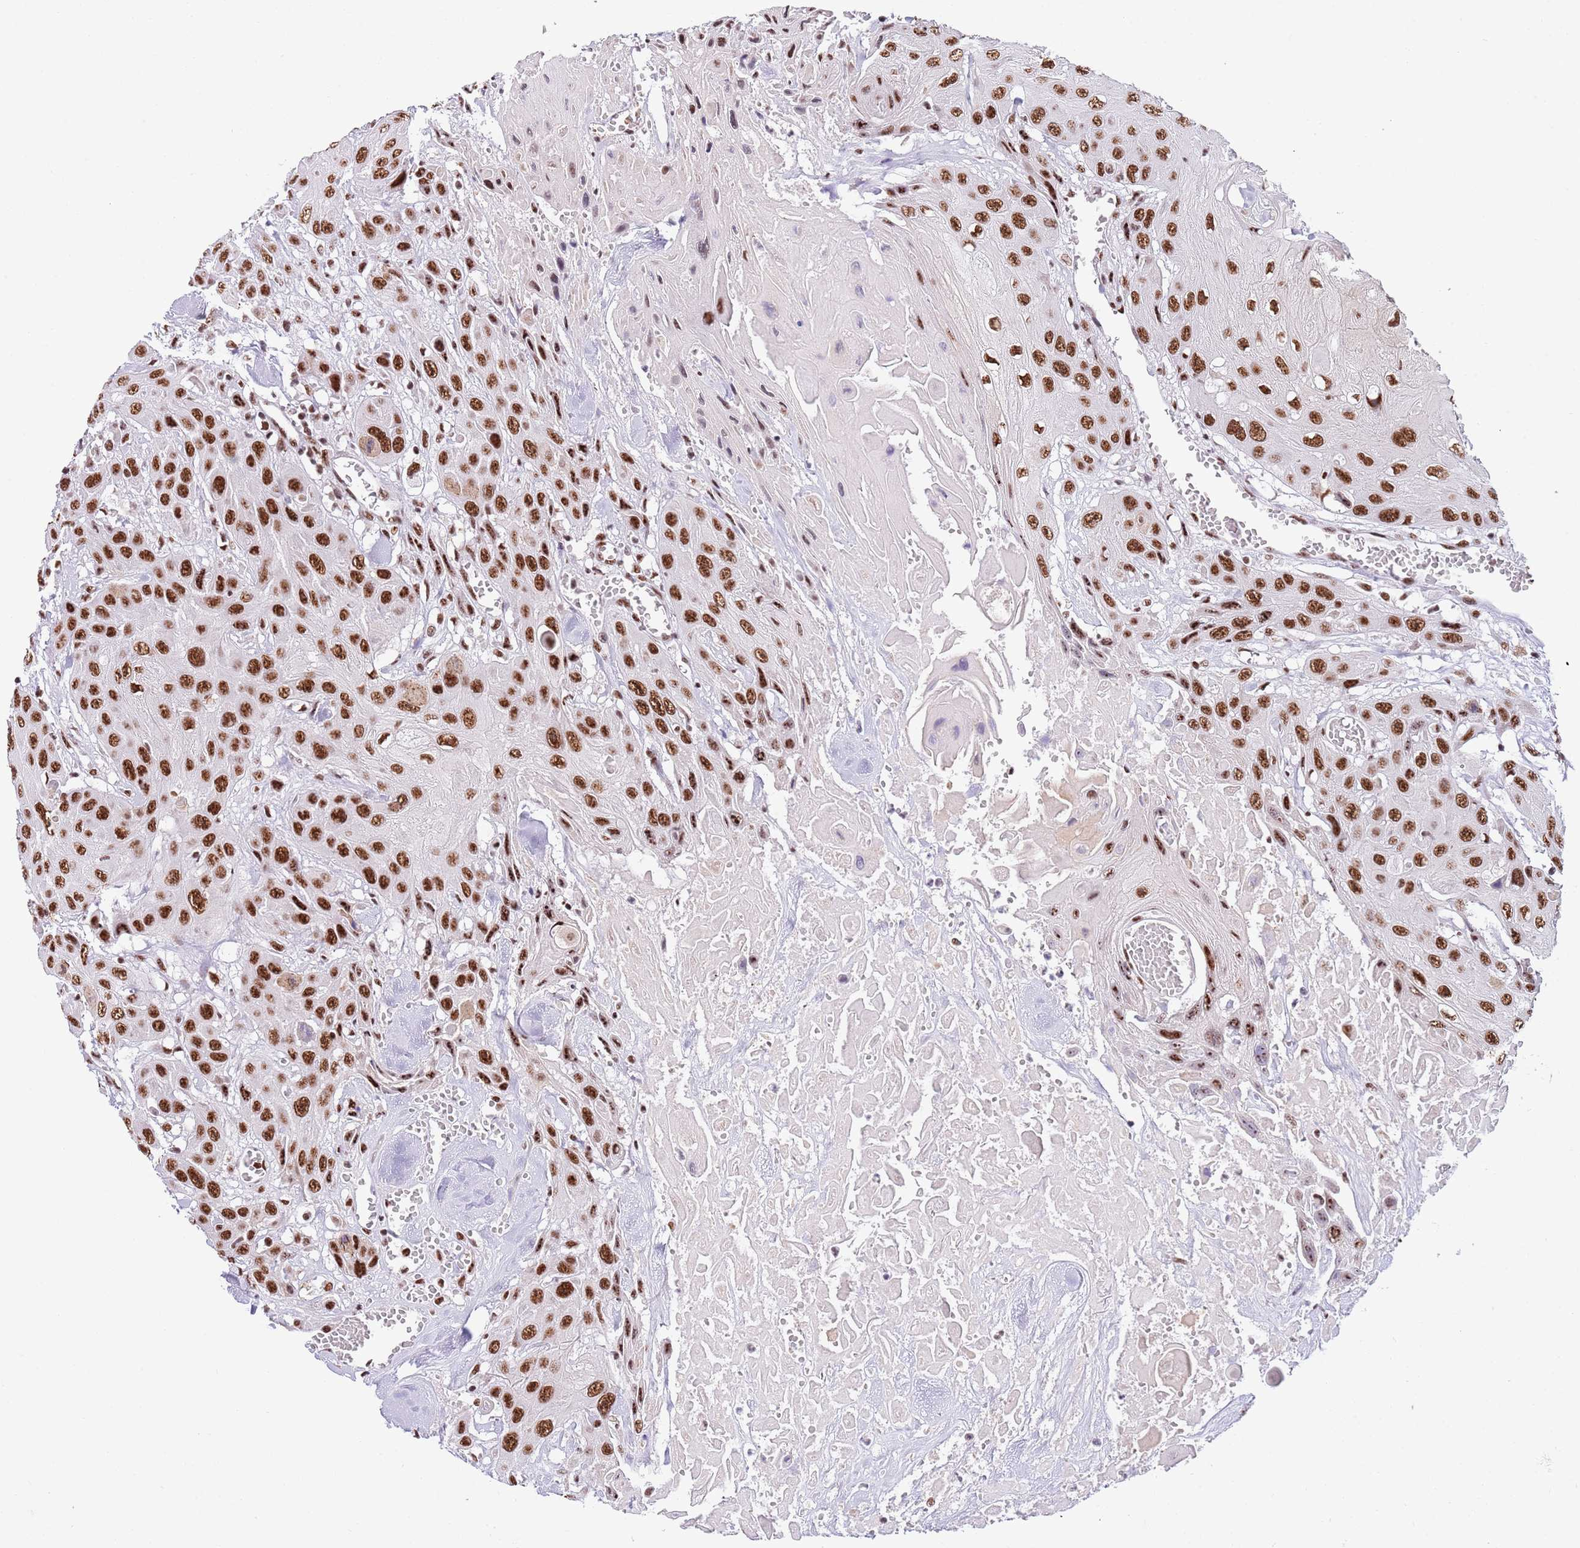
{"staining": {"intensity": "strong", "quantity": ">75%", "location": "nuclear"}, "tissue": "head and neck cancer", "cell_type": "Tumor cells", "image_type": "cancer", "snomed": [{"axis": "morphology", "description": "Squamous cell carcinoma, NOS"}, {"axis": "topography", "description": "Head-Neck"}], "caption": "IHC photomicrograph of squamous cell carcinoma (head and neck) stained for a protein (brown), which reveals high levels of strong nuclear staining in approximately >75% of tumor cells.", "gene": "SF3A2", "patient": {"sex": "male", "age": 81}}